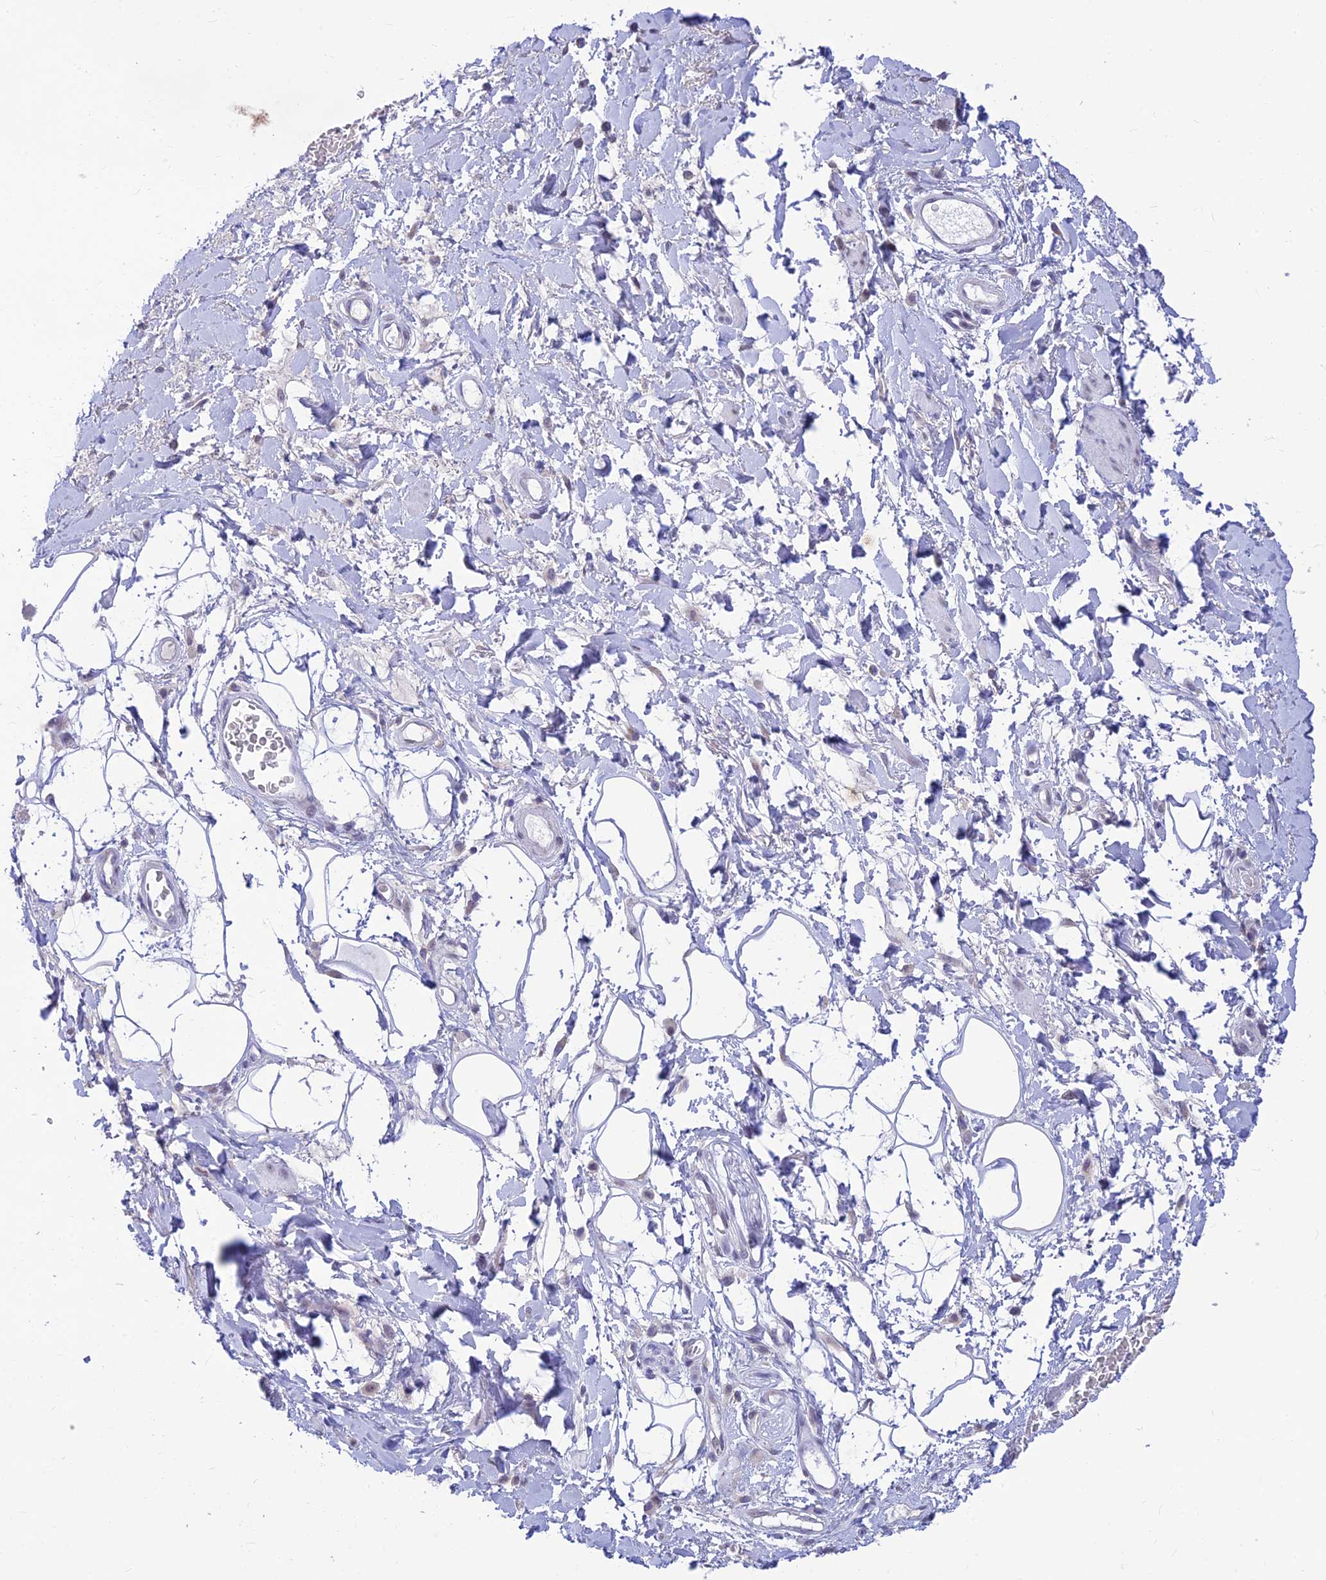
{"staining": {"intensity": "negative", "quantity": "none", "location": "none"}, "tissue": "adipose tissue", "cell_type": "Adipocytes", "image_type": "normal", "snomed": [{"axis": "morphology", "description": "Normal tissue, NOS"}, {"axis": "morphology", "description": "Adenocarcinoma, NOS"}, {"axis": "topography", "description": "Rectum"}, {"axis": "topography", "description": "Vagina"}, {"axis": "topography", "description": "Peripheral nerve tissue"}], "caption": "Adipose tissue stained for a protein using immunohistochemistry (IHC) displays no expression adipocytes.", "gene": "INKA1", "patient": {"sex": "female", "age": 71}}